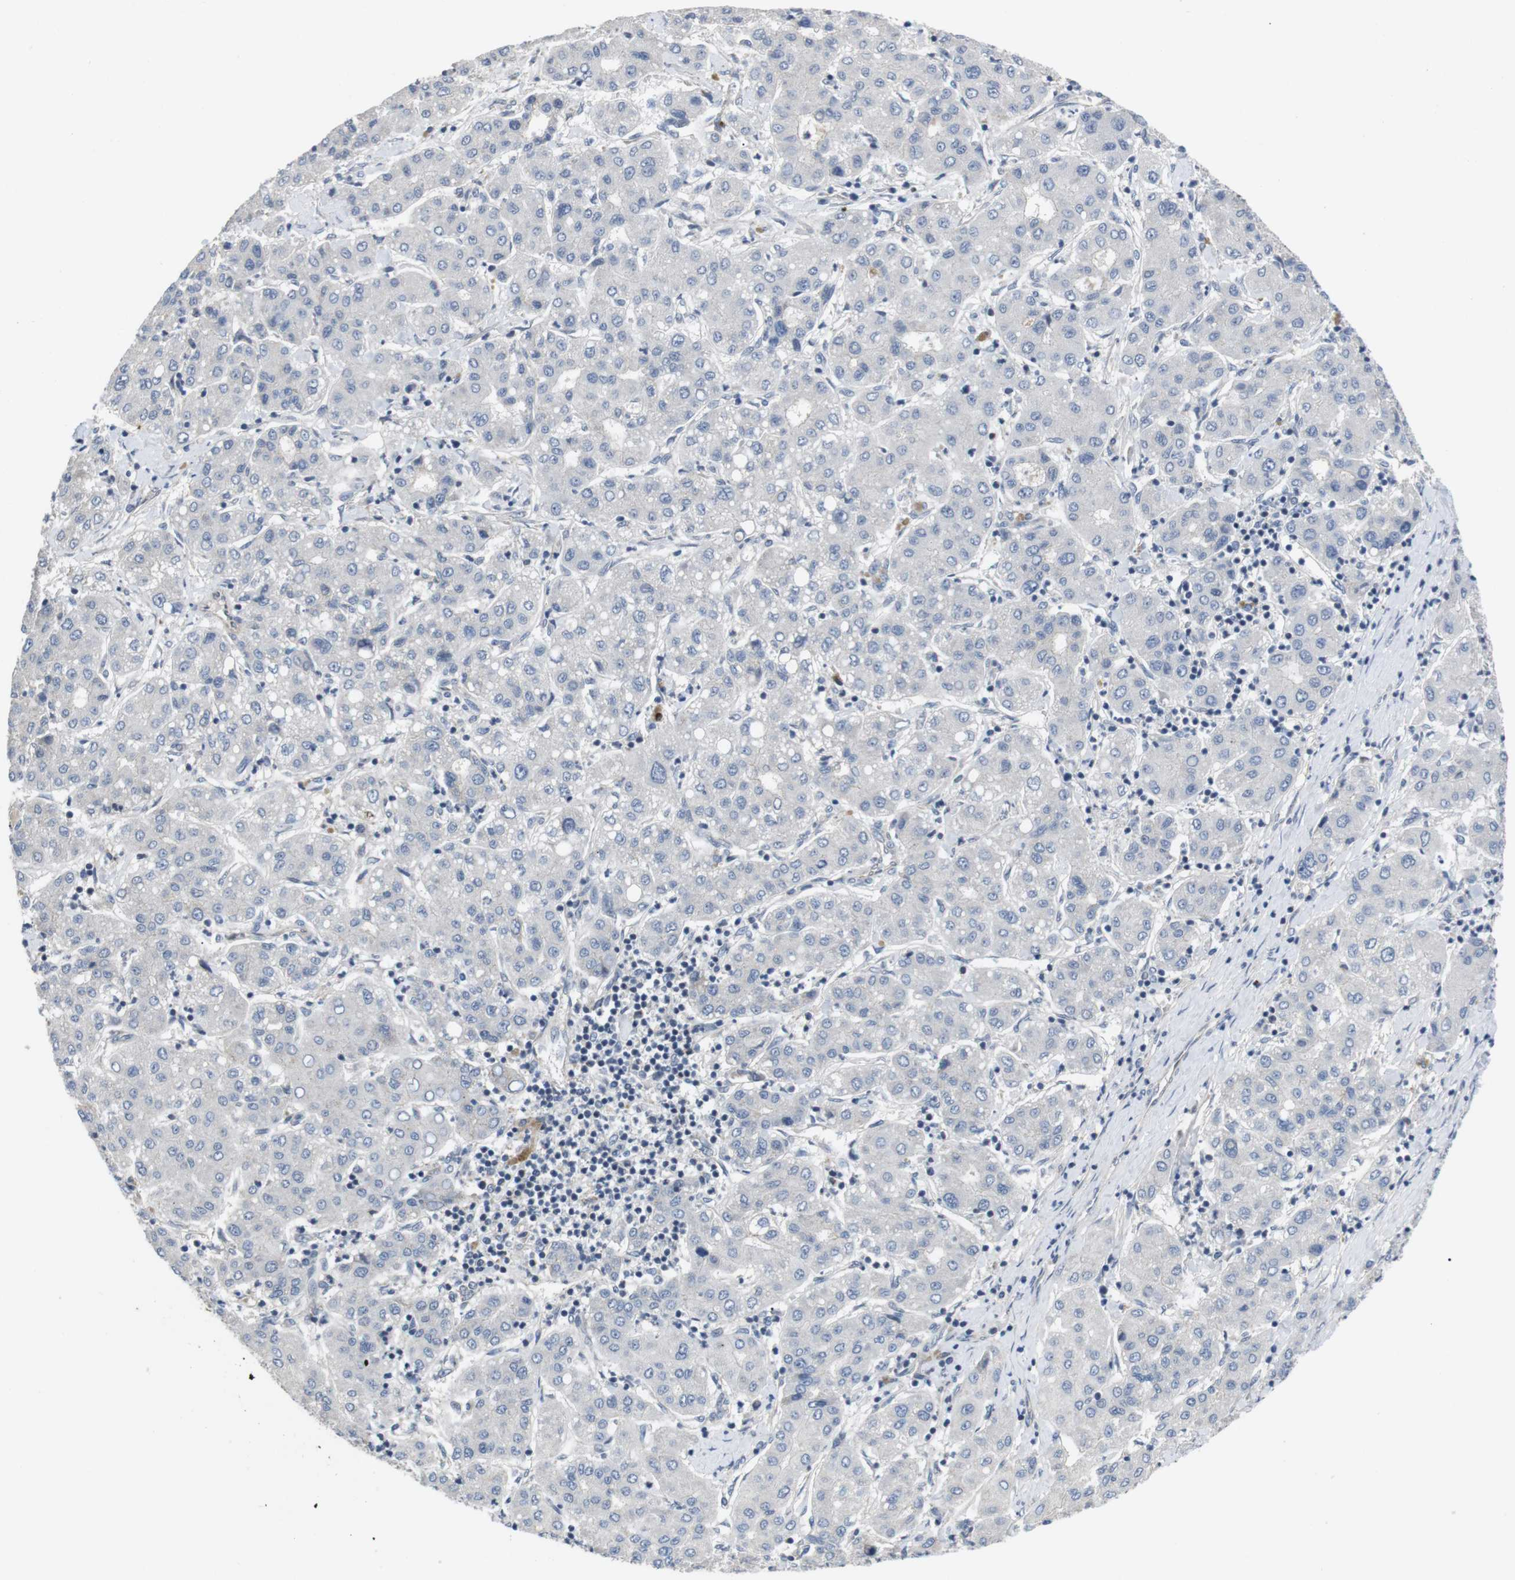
{"staining": {"intensity": "negative", "quantity": "none", "location": "none"}, "tissue": "liver cancer", "cell_type": "Tumor cells", "image_type": "cancer", "snomed": [{"axis": "morphology", "description": "Carcinoma, Hepatocellular, NOS"}, {"axis": "topography", "description": "Liver"}], "caption": "Micrograph shows no significant protein positivity in tumor cells of liver hepatocellular carcinoma.", "gene": "NECTIN1", "patient": {"sex": "male", "age": 65}}